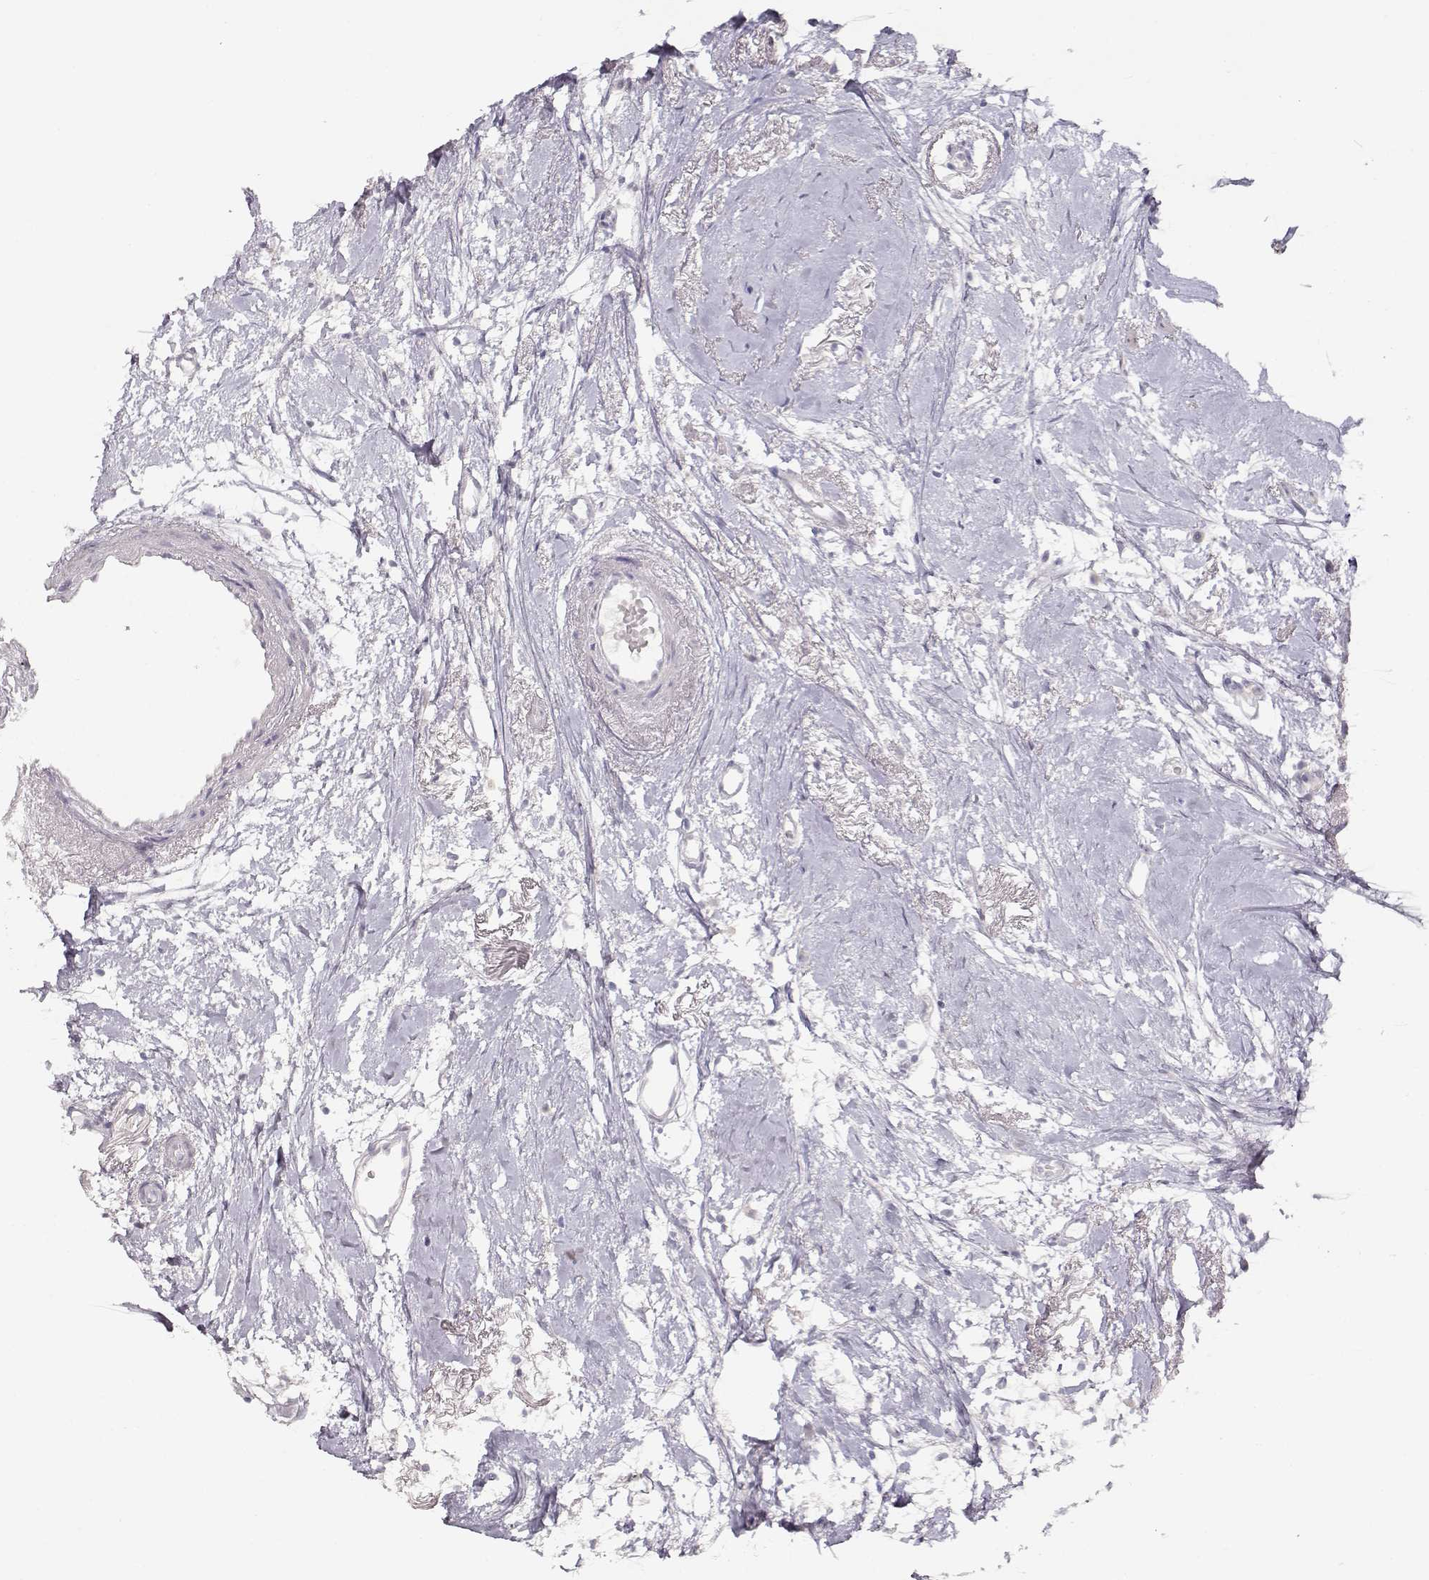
{"staining": {"intensity": "negative", "quantity": "none", "location": "none"}, "tissue": "breast cancer", "cell_type": "Tumor cells", "image_type": "cancer", "snomed": [{"axis": "morphology", "description": "Duct carcinoma"}, {"axis": "topography", "description": "Breast"}], "caption": "Tumor cells are negative for brown protein staining in intraductal carcinoma (breast).", "gene": "TKTL1", "patient": {"sex": "female", "age": 40}}